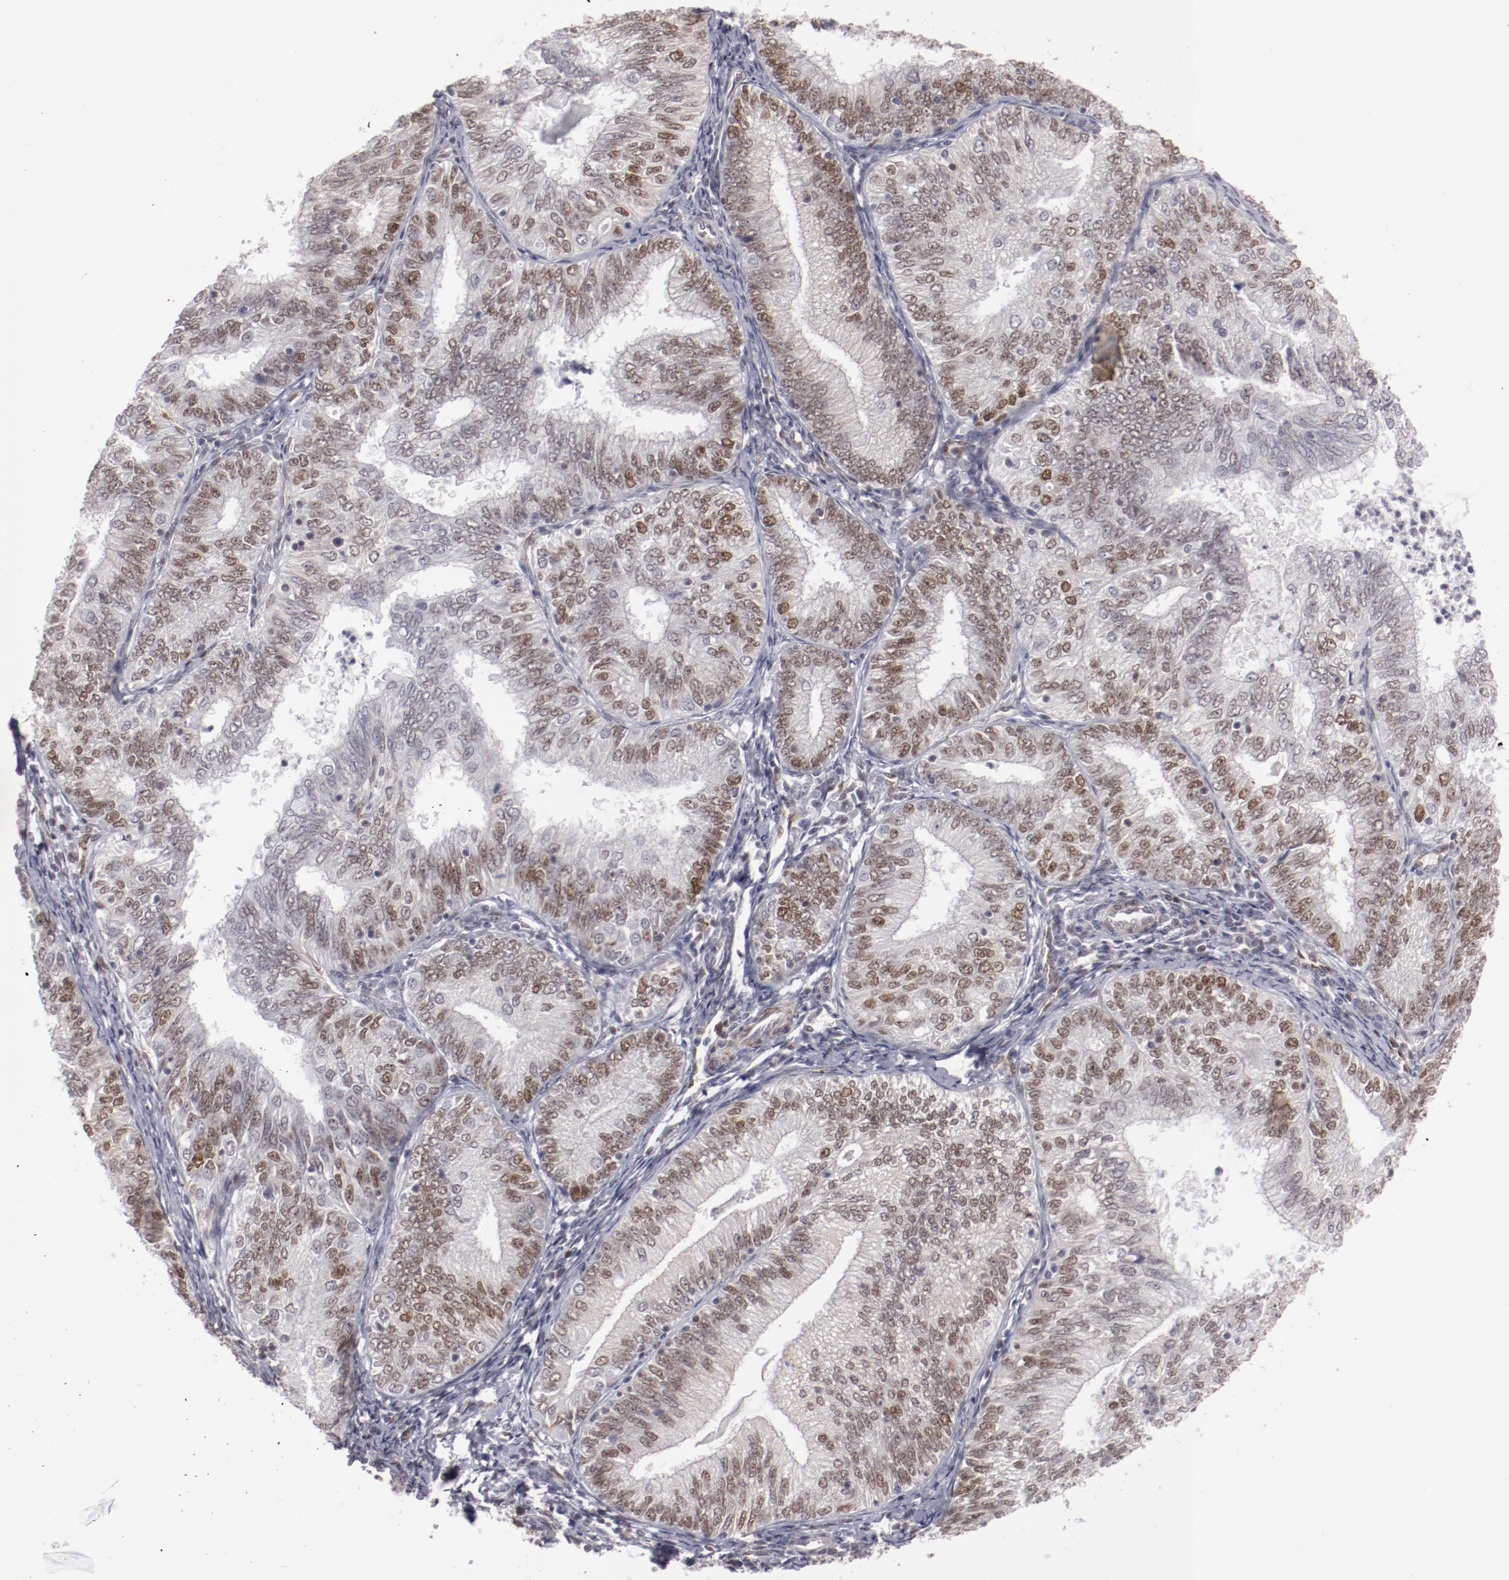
{"staining": {"intensity": "weak", "quantity": "25%-75%", "location": "nuclear"}, "tissue": "endometrial cancer", "cell_type": "Tumor cells", "image_type": "cancer", "snomed": [{"axis": "morphology", "description": "Adenocarcinoma, NOS"}, {"axis": "topography", "description": "Endometrium"}], "caption": "Brown immunohistochemical staining in human endometrial cancer (adenocarcinoma) exhibits weak nuclear positivity in about 25%-75% of tumor cells.", "gene": "LEF1", "patient": {"sex": "female", "age": 69}}